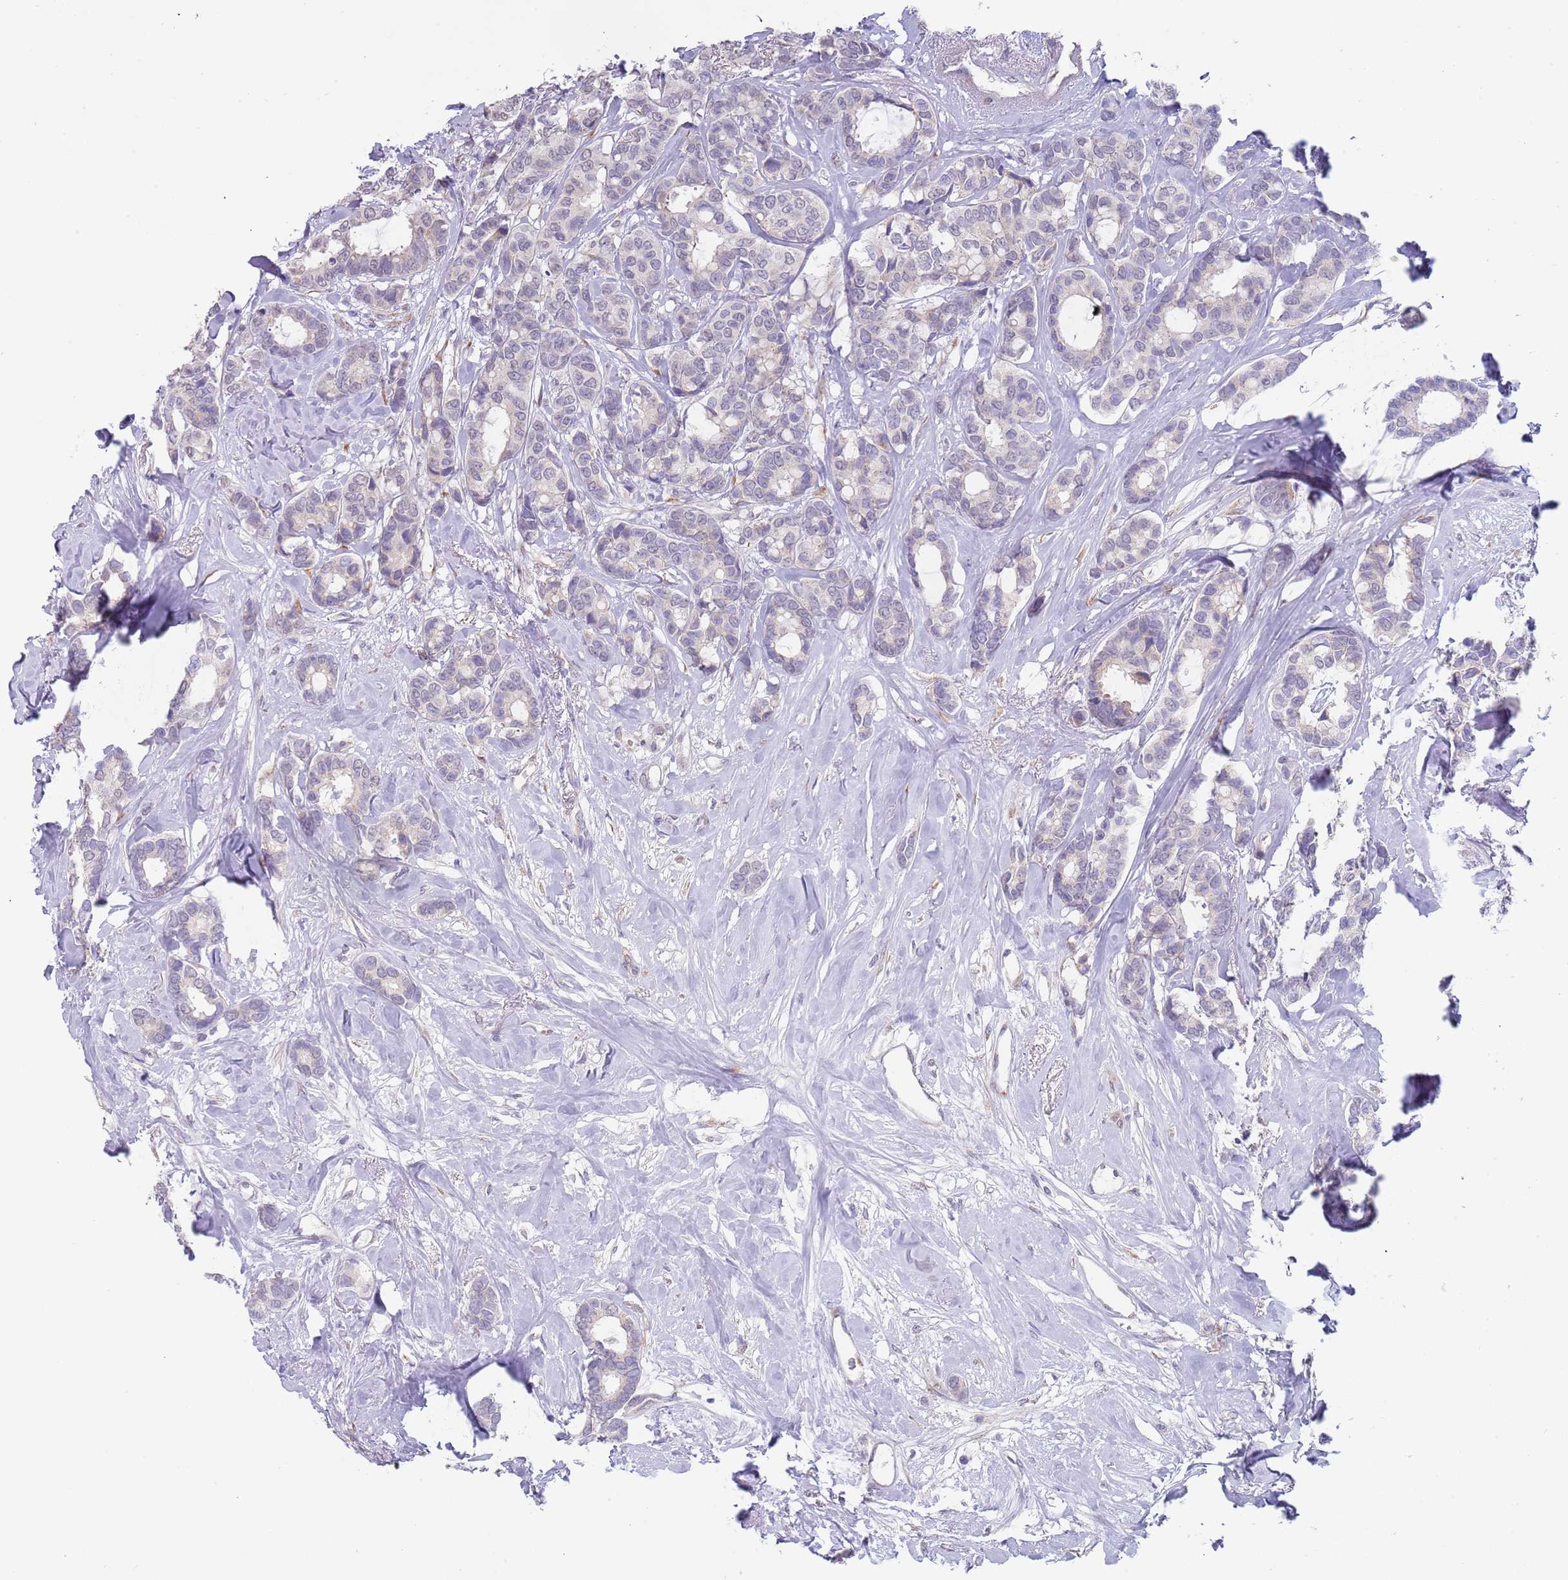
{"staining": {"intensity": "negative", "quantity": "none", "location": "none"}, "tissue": "breast cancer", "cell_type": "Tumor cells", "image_type": "cancer", "snomed": [{"axis": "morphology", "description": "Duct carcinoma"}, {"axis": "topography", "description": "Breast"}], "caption": "Immunohistochemical staining of human intraductal carcinoma (breast) demonstrates no significant positivity in tumor cells.", "gene": "TNRC6C", "patient": {"sex": "female", "age": 87}}